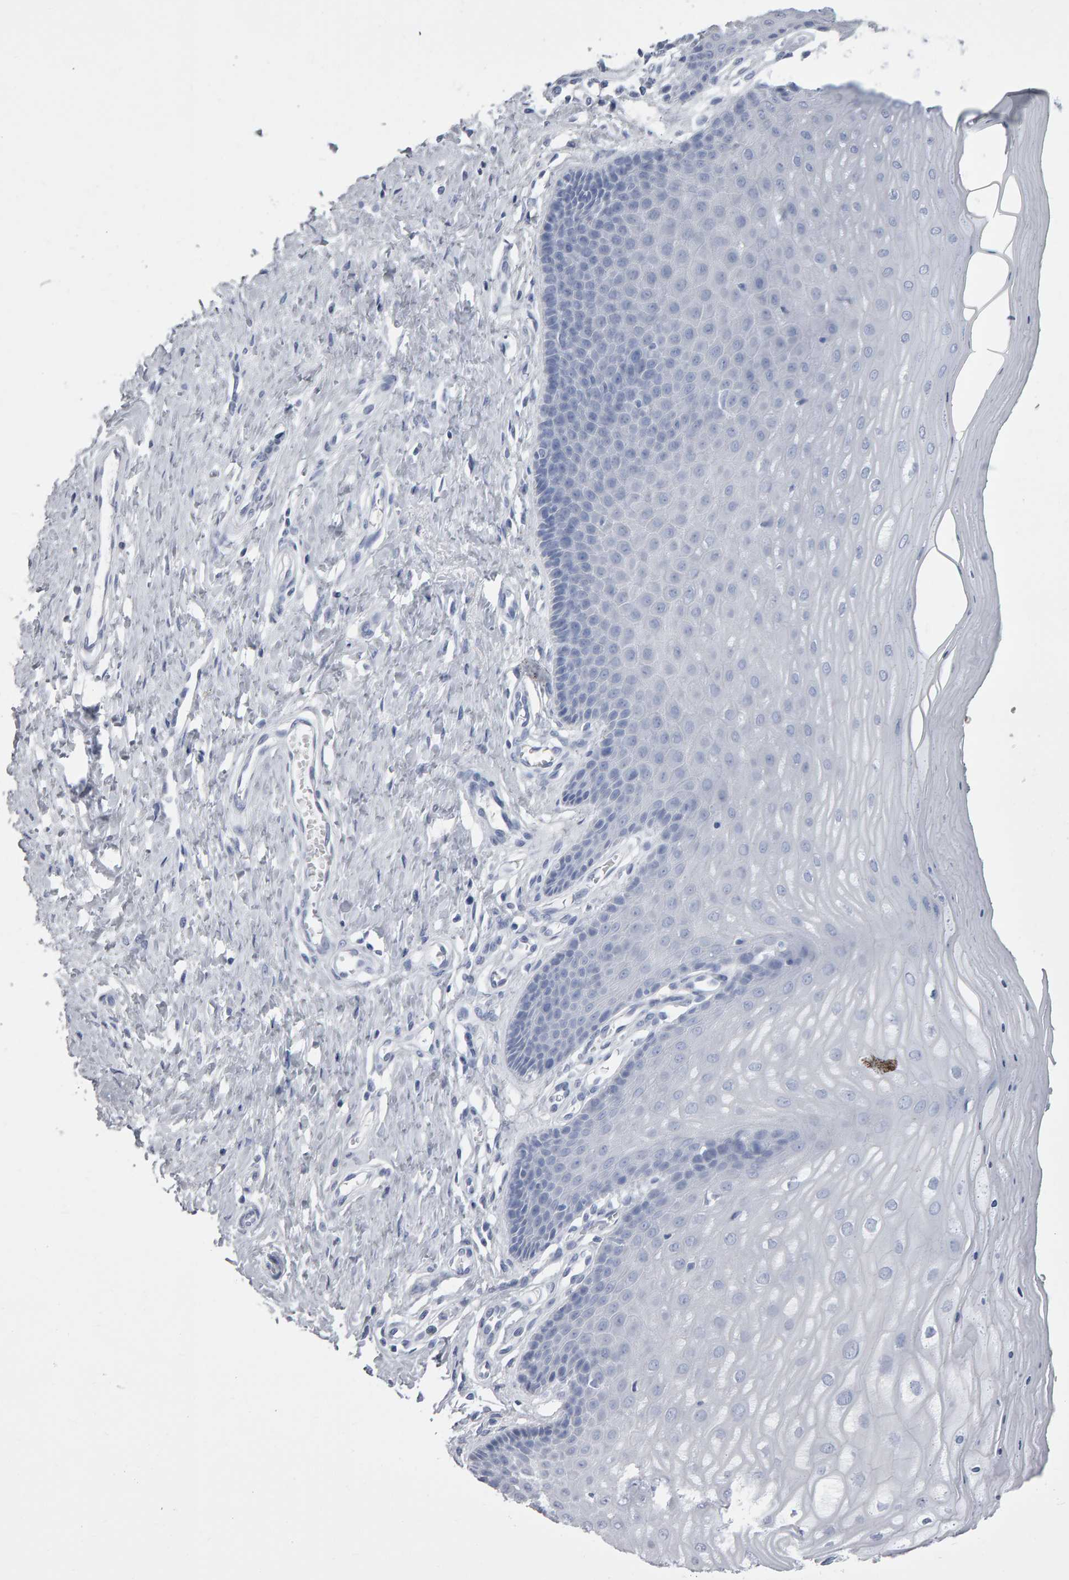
{"staining": {"intensity": "negative", "quantity": "none", "location": "none"}, "tissue": "cervix", "cell_type": "Glandular cells", "image_type": "normal", "snomed": [{"axis": "morphology", "description": "Normal tissue, NOS"}, {"axis": "topography", "description": "Cervix"}], "caption": "This is a micrograph of immunohistochemistry (IHC) staining of normal cervix, which shows no expression in glandular cells. Brightfield microscopy of immunohistochemistry (IHC) stained with DAB (brown) and hematoxylin (blue), captured at high magnification.", "gene": "NCDN", "patient": {"sex": "female", "age": 55}}